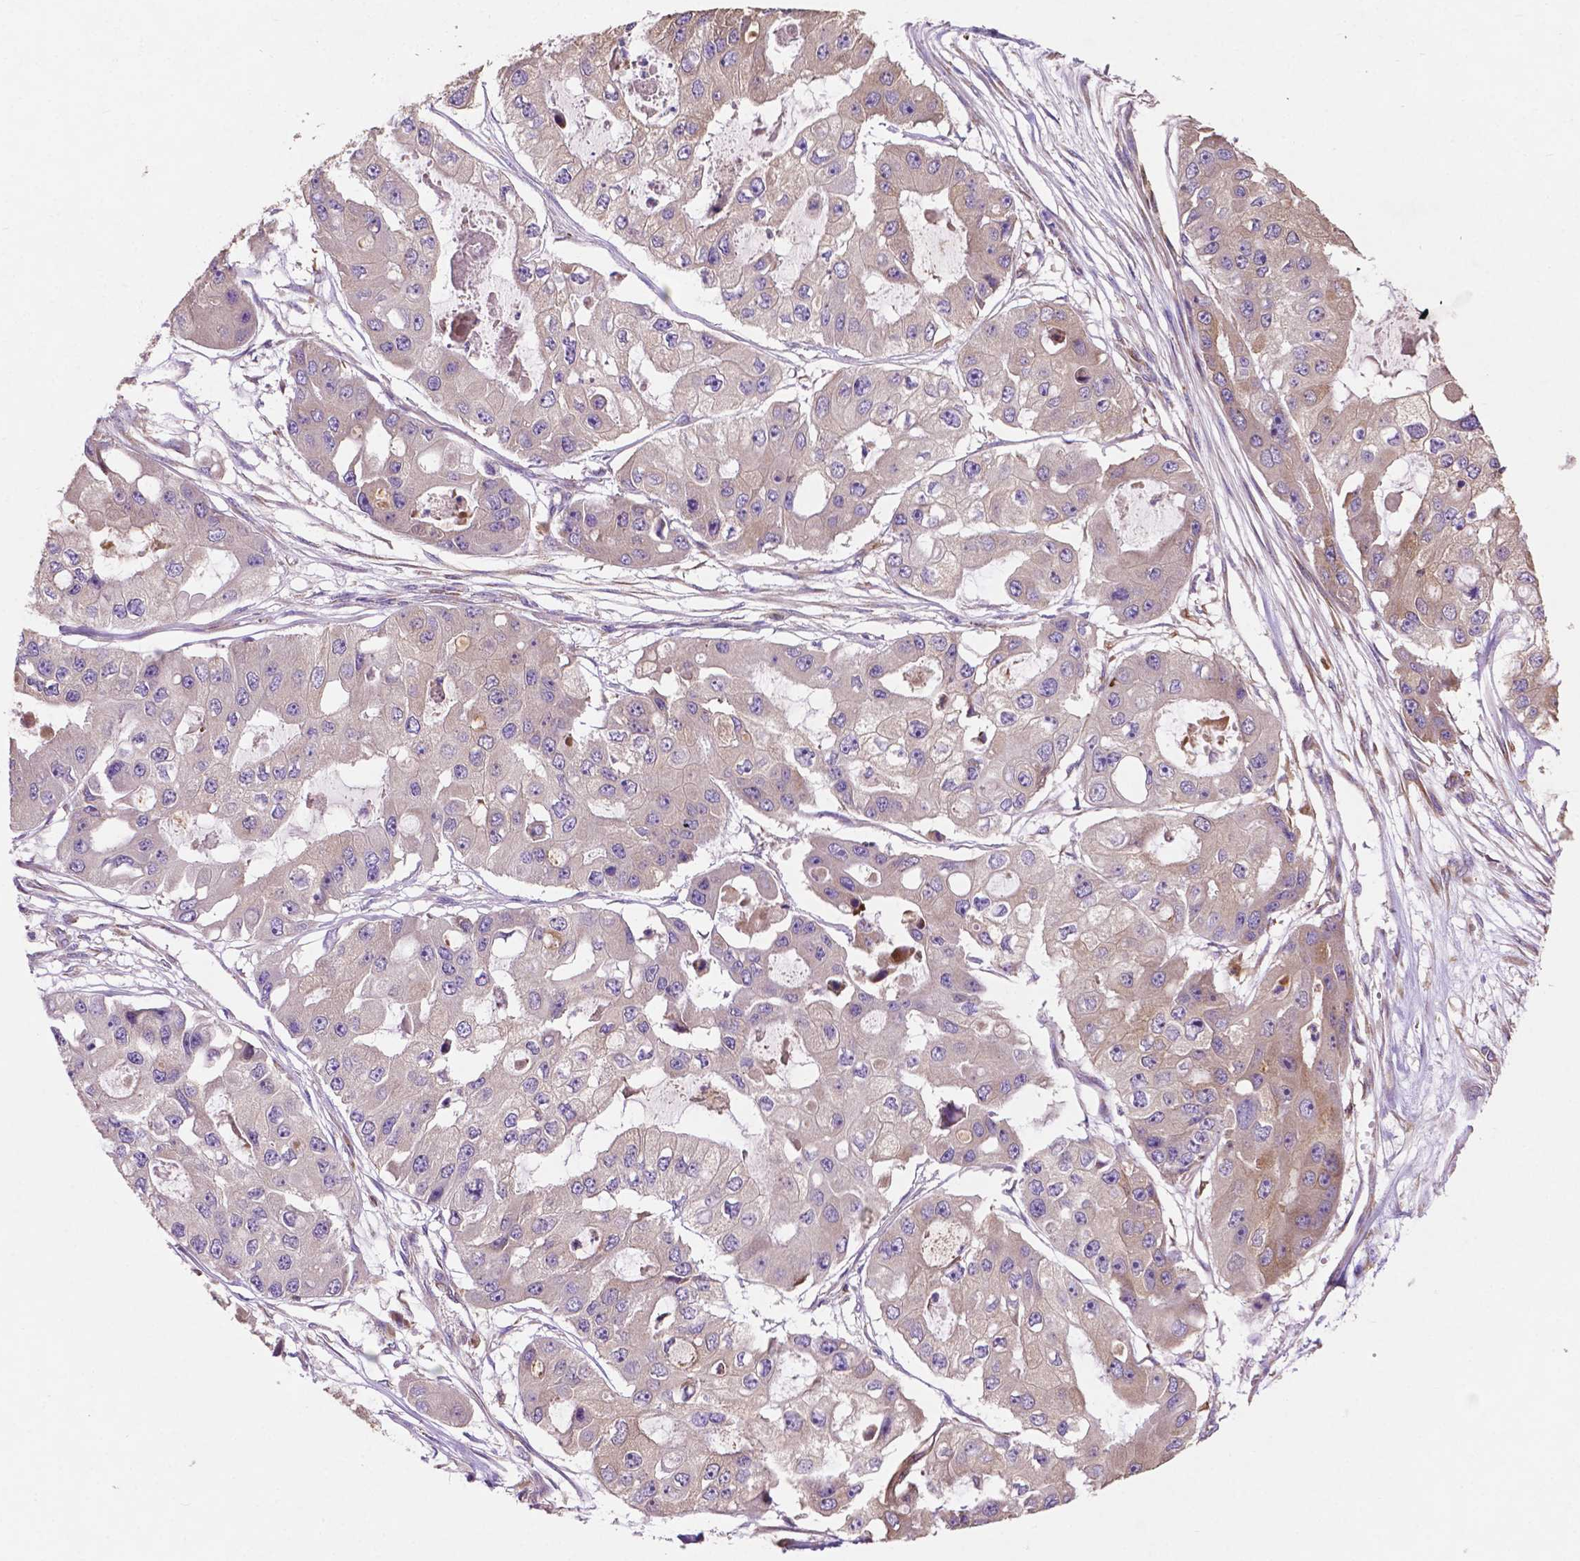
{"staining": {"intensity": "weak", "quantity": "<25%", "location": "cytoplasmic/membranous"}, "tissue": "ovarian cancer", "cell_type": "Tumor cells", "image_type": "cancer", "snomed": [{"axis": "morphology", "description": "Cystadenocarcinoma, serous, NOS"}, {"axis": "topography", "description": "Ovary"}], "caption": "This is an immunohistochemistry (IHC) micrograph of ovarian cancer (serous cystadenocarcinoma). There is no staining in tumor cells.", "gene": "MBTPS1", "patient": {"sex": "female", "age": 56}}